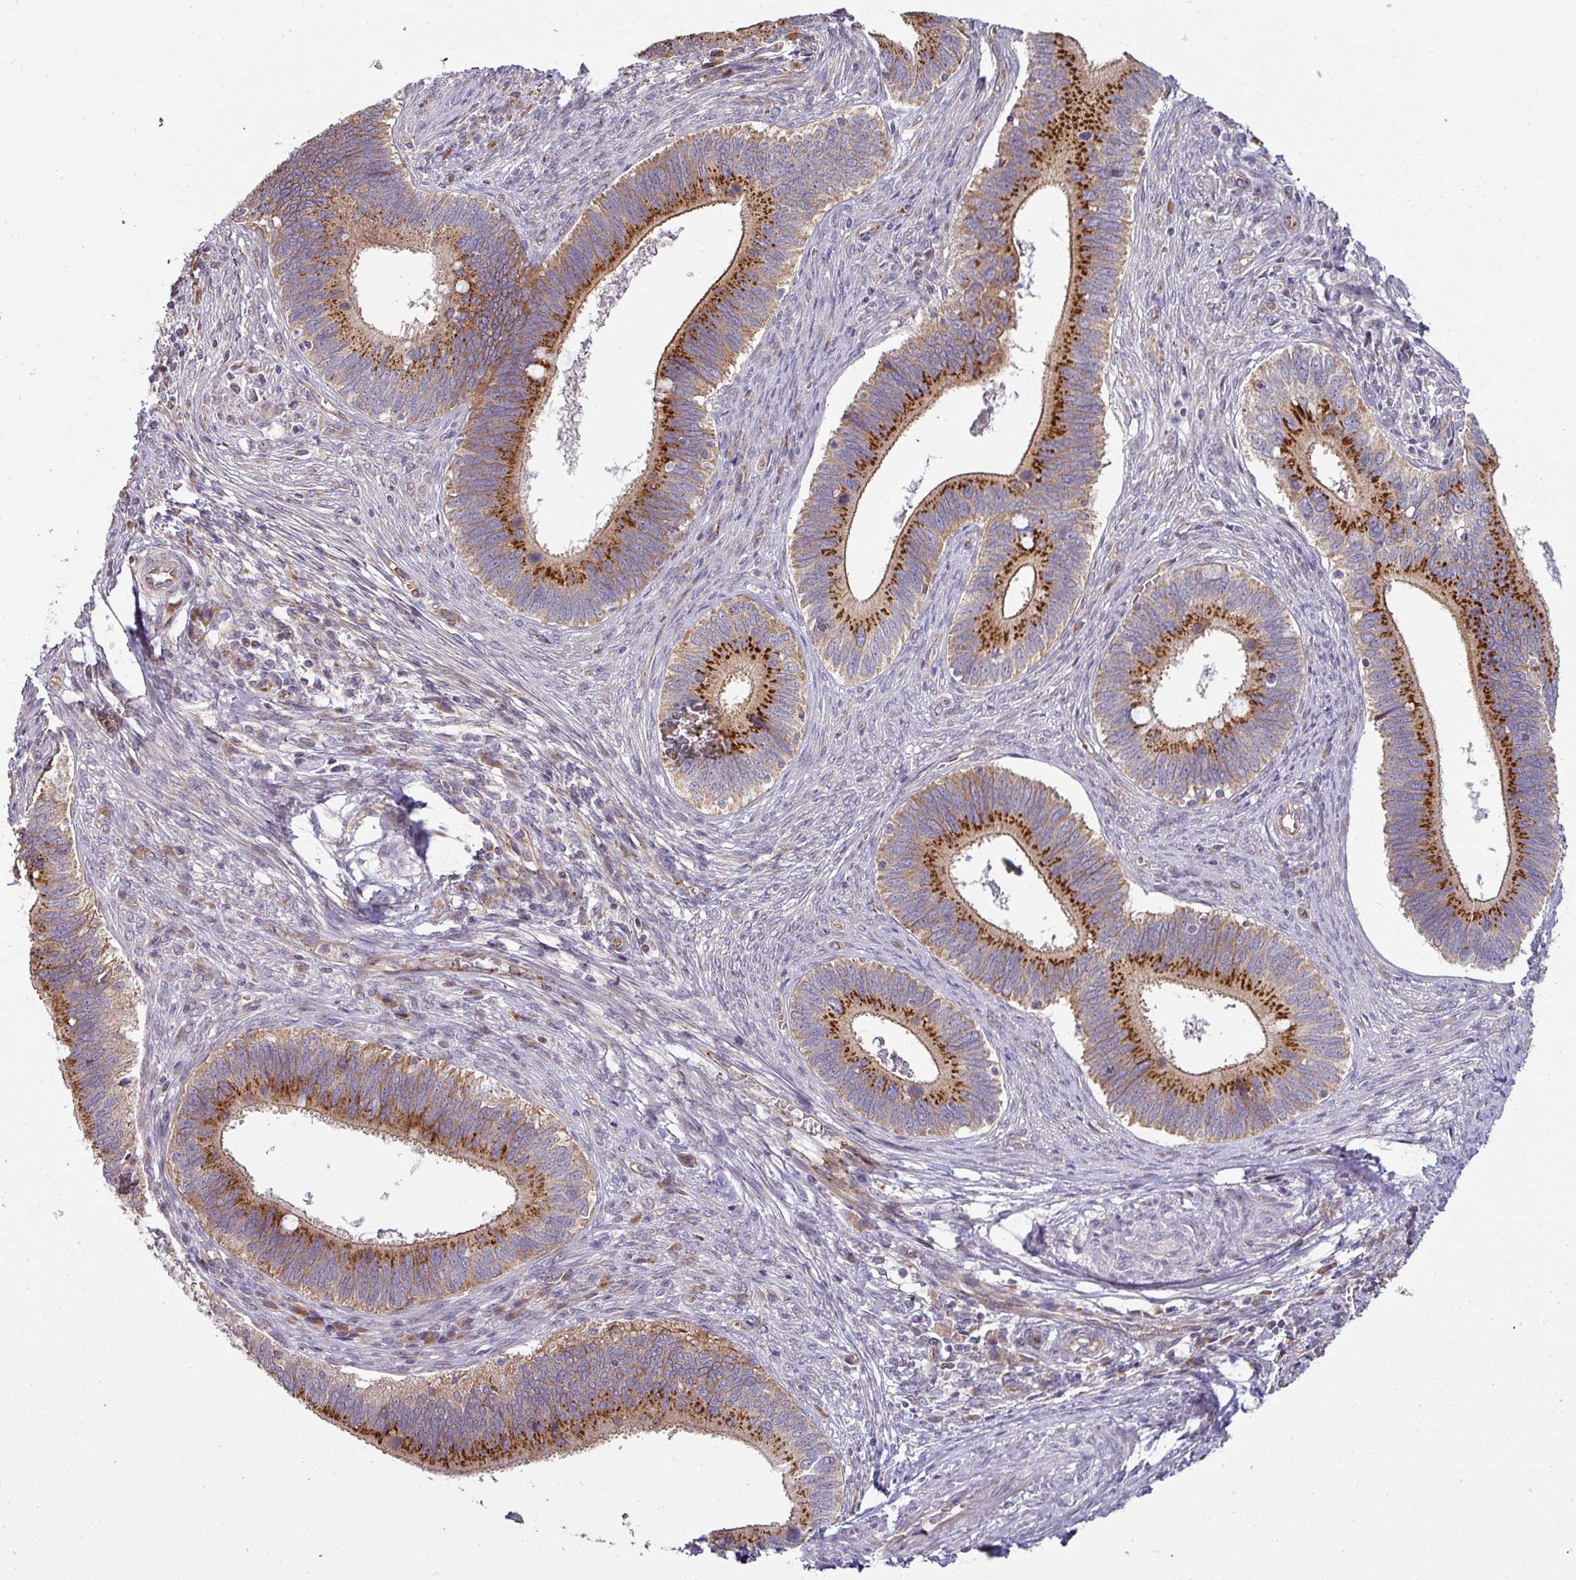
{"staining": {"intensity": "strong", "quantity": ">75%", "location": "cytoplasmic/membranous"}, "tissue": "cervical cancer", "cell_type": "Tumor cells", "image_type": "cancer", "snomed": [{"axis": "morphology", "description": "Adenocarcinoma, NOS"}, {"axis": "topography", "description": "Cervix"}], "caption": "A micrograph of human cervical cancer (adenocarcinoma) stained for a protein exhibits strong cytoplasmic/membranous brown staining in tumor cells.", "gene": "TIMMDC1", "patient": {"sex": "female", "age": 42}}